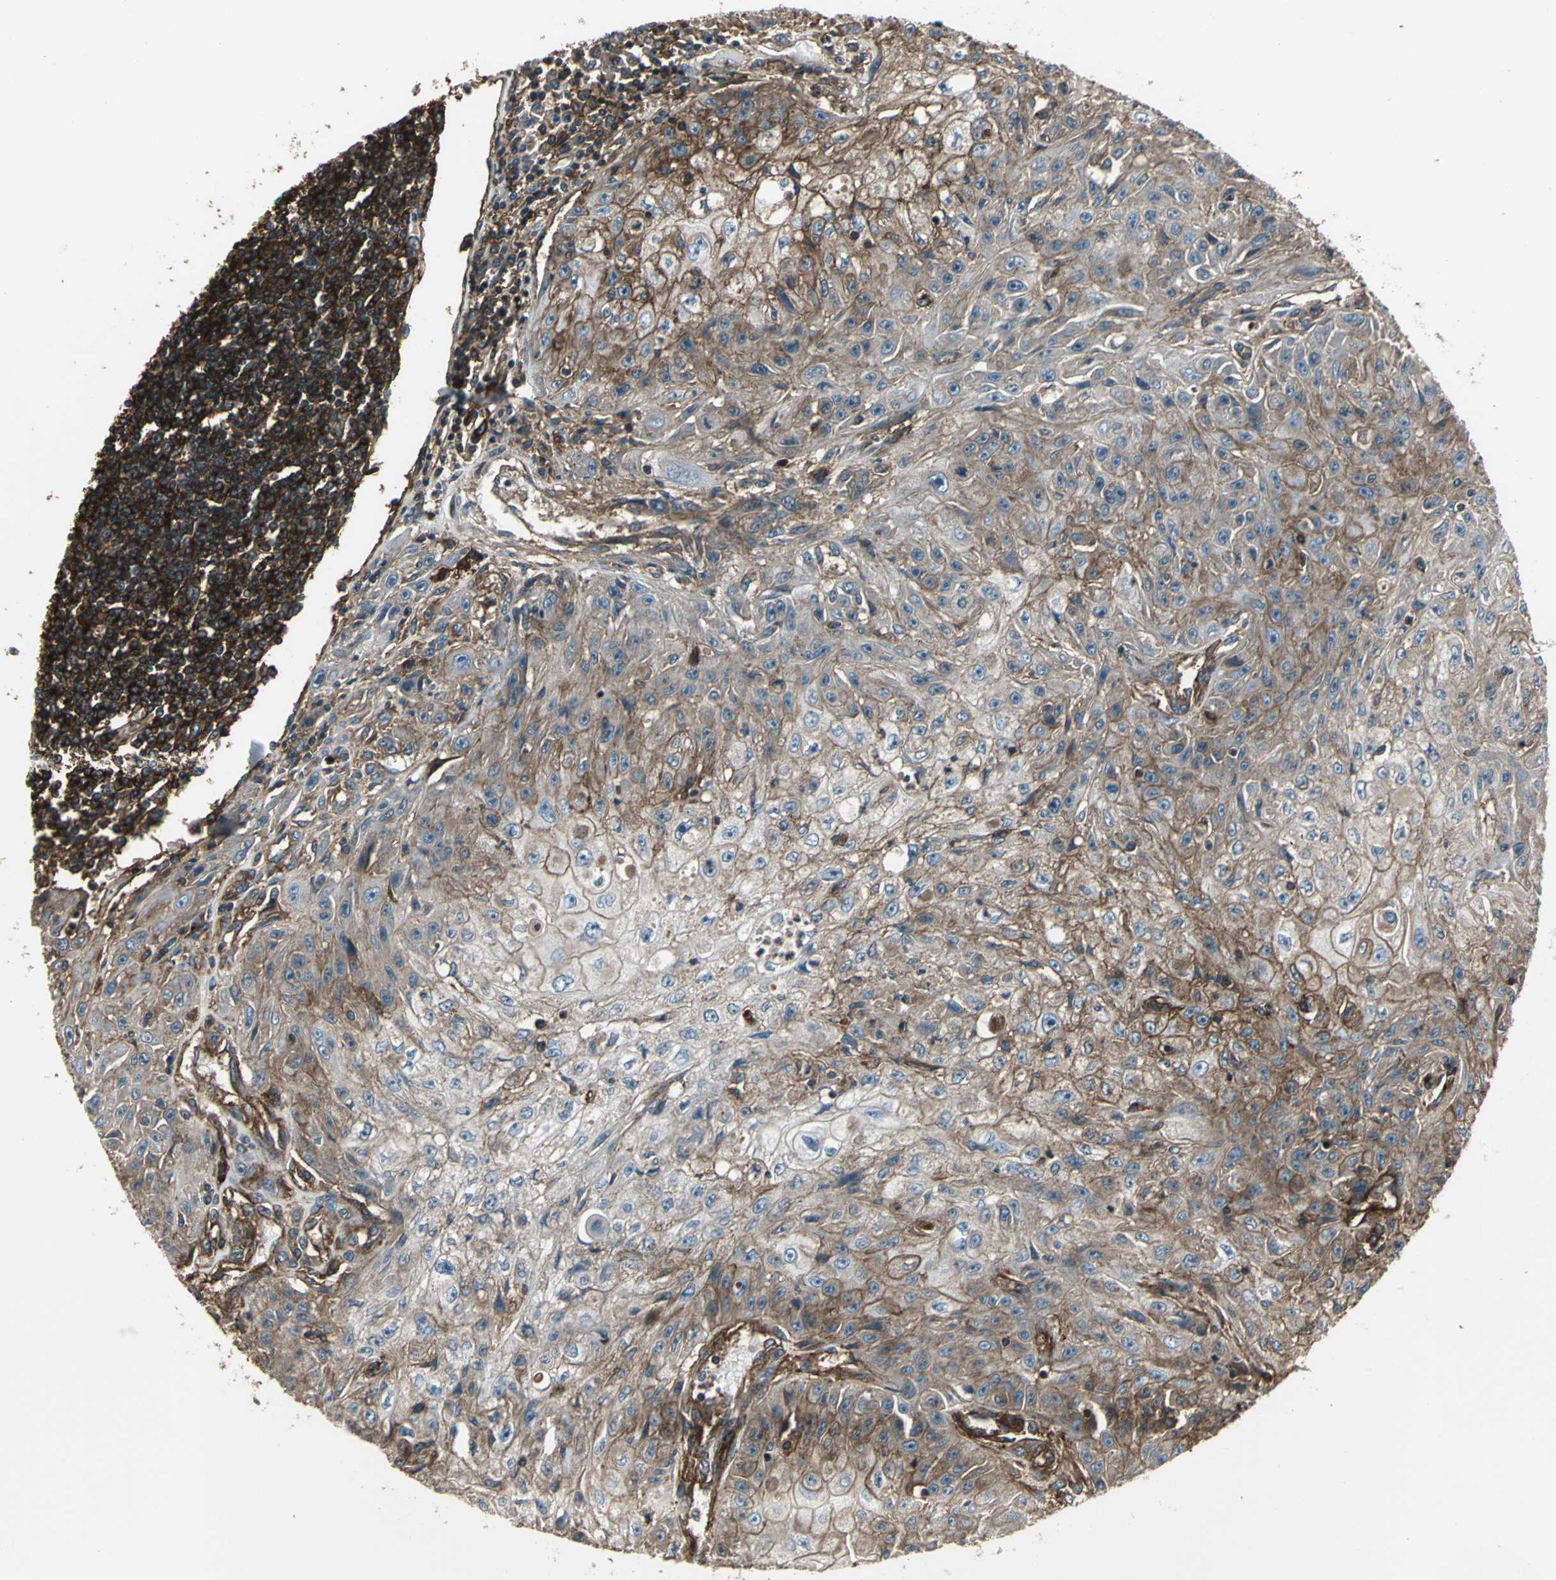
{"staining": {"intensity": "moderate", "quantity": "25%-75%", "location": "cytoplasmic/membranous"}, "tissue": "skin cancer", "cell_type": "Tumor cells", "image_type": "cancer", "snomed": [{"axis": "morphology", "description": "Squamous cell carcinoma, NOS"}, {"axis": "topography", "description": "Skin"}], "caption": "An IHC image of tumor tissue is shown. Protein staining in brown highlights moderate cytoplasmic/membranous positivity in skin cancer within tumor cells.", "gene": "NR2C2", "patient": {"sex": "male", "age": 75}}